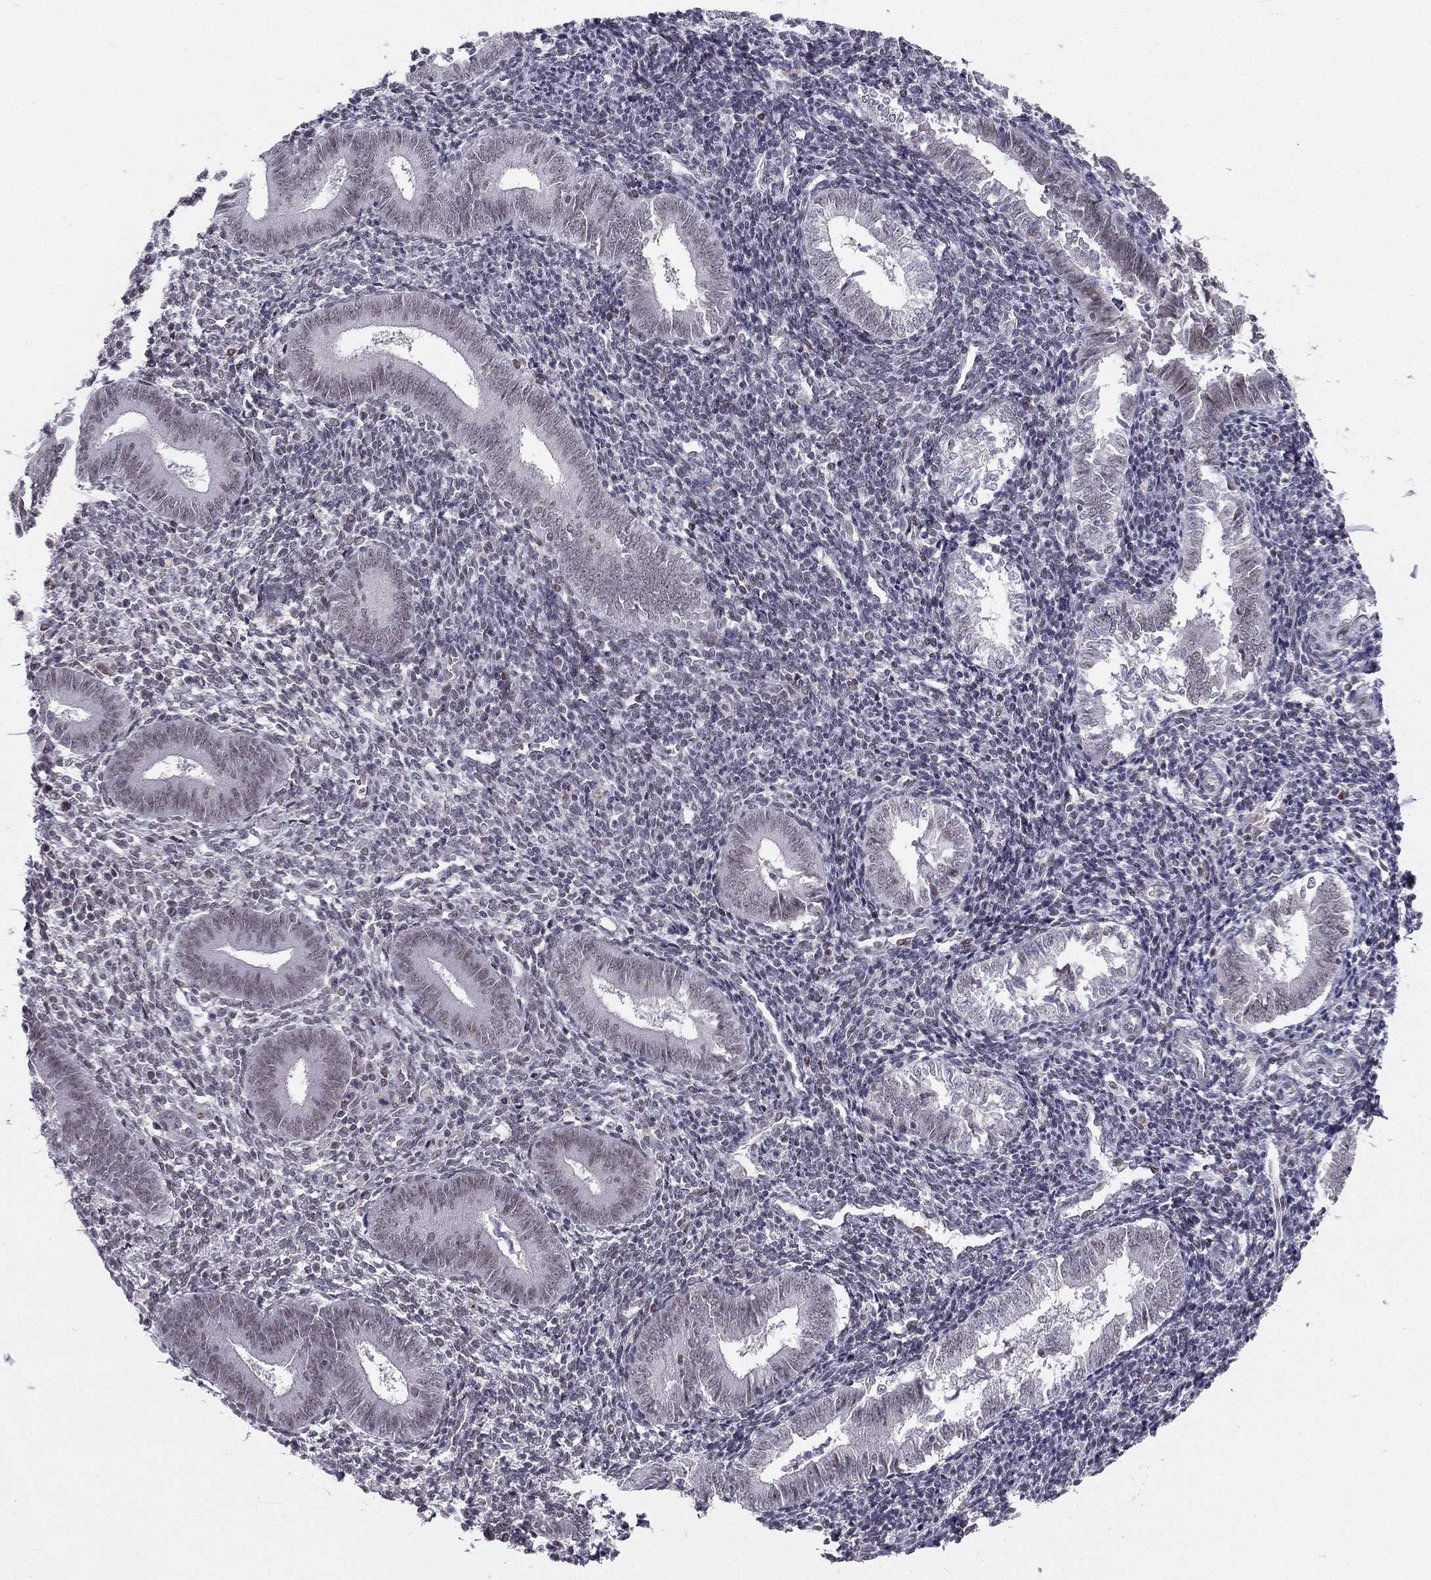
{"staining": {"intensity": "weak", "quantity": "<25%", "location": "nuclear"}, "tissue": "endometrium", "cell_type": "Cells in endometrial stroma", "image_type": "normal", "snomed": [{"axis": "morphology", "description": "Normal tissue, NOS"}, {"axis": "topography", "description": "Endometrium"}], "caption": "Immunohistochemistry (IHC) of unremarkable endometrium shows no positivity in cells in endometrial stroma. (Immunohistochemistry (IHC), brightfield microscopy, high magnification).", "gene": "RPRD2", "patient": {"sex": "female", "age": 25}}